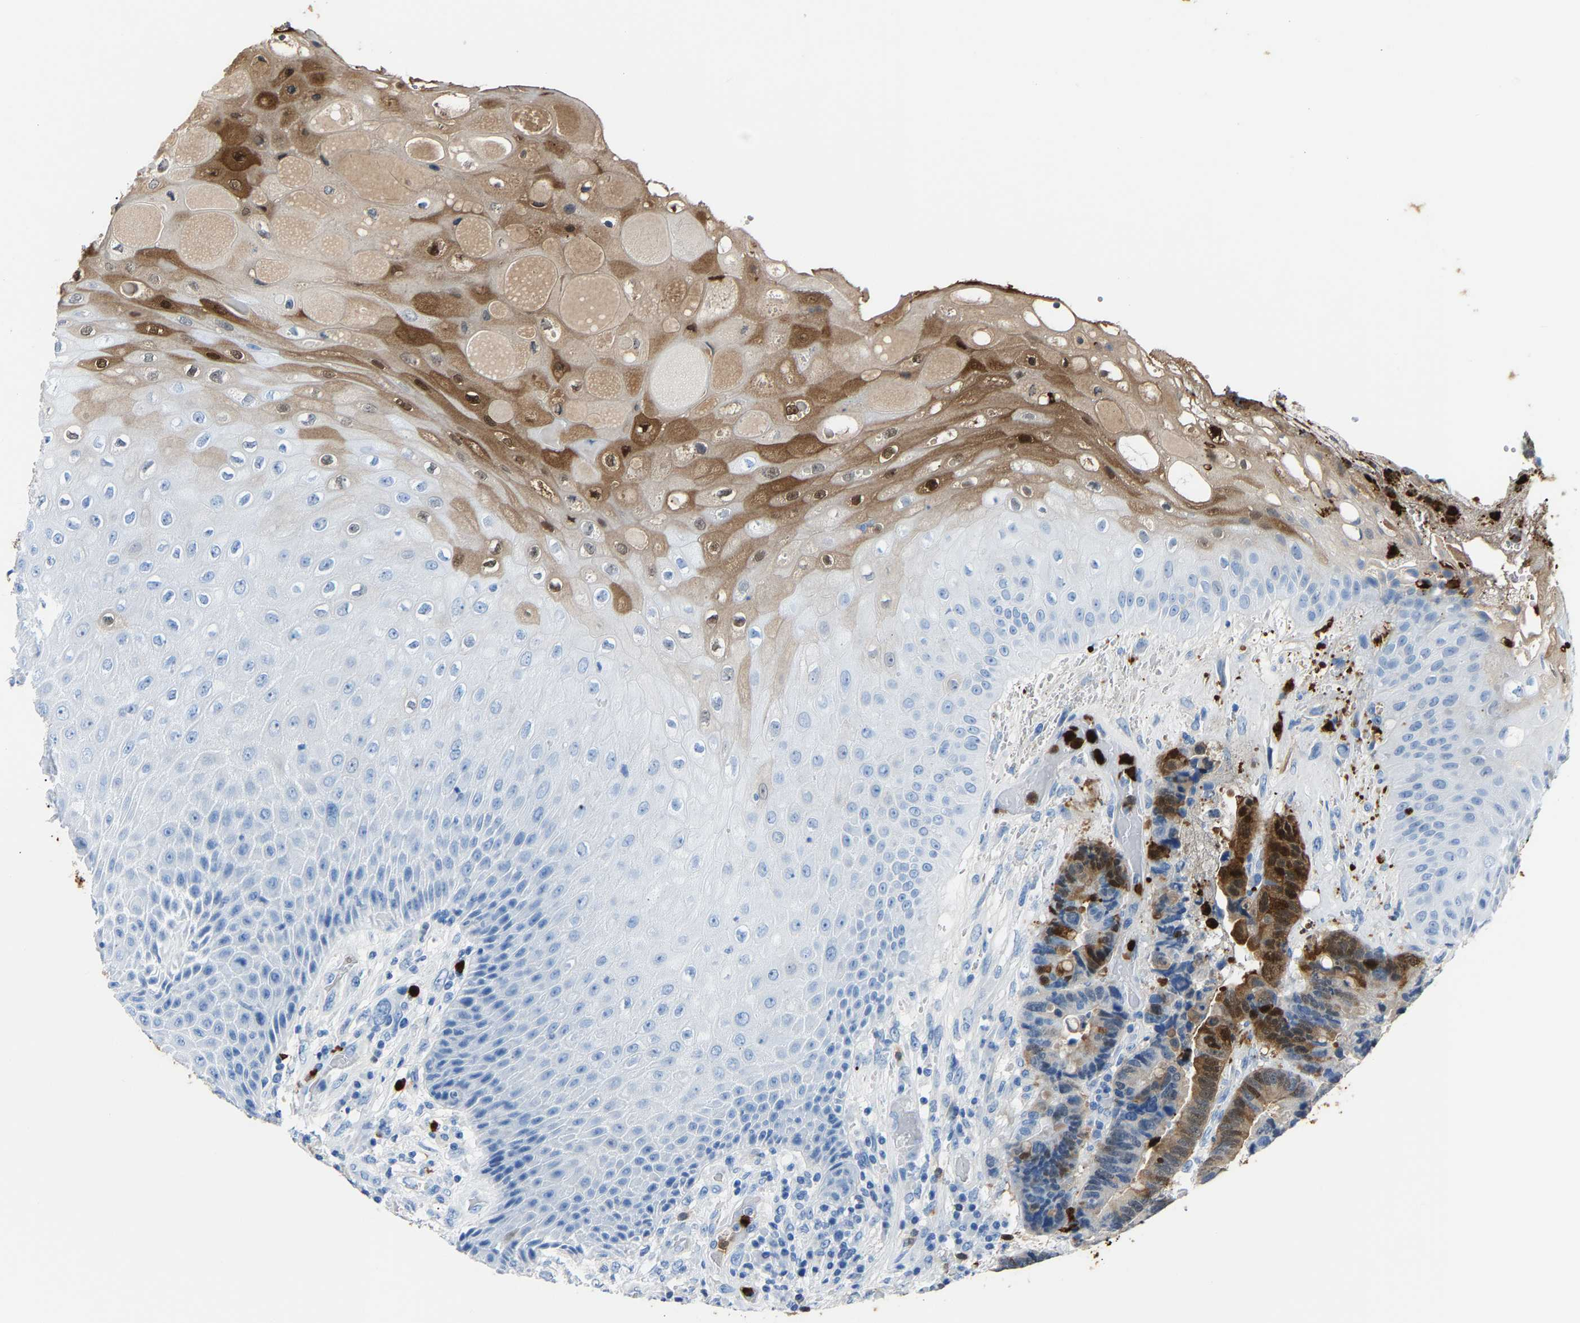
{"staining": {"intensity": "moderate", "quantity": "25%-75%", "location": "cytoplasmic/membranous,nuclear"}, "tissue": "colorectal cancer", "cell_type": "Tumor cells", "image_type": "cancer", "snomed": [{"axis": "morphology", "description": "Adenocarcinoma, NOS"}, {"axis": "topography", "description": "Rectum"}, {"axis": "topography", "description": "Anal"}], "caption": "A photomicrograph of colorectal cancer stained for a protein exhibits moderate cytoplasmic/membranous and nuclear brown staining in tumor cells.", "gene": "S100P", "patient": {"sex": "female", "age": 89}}